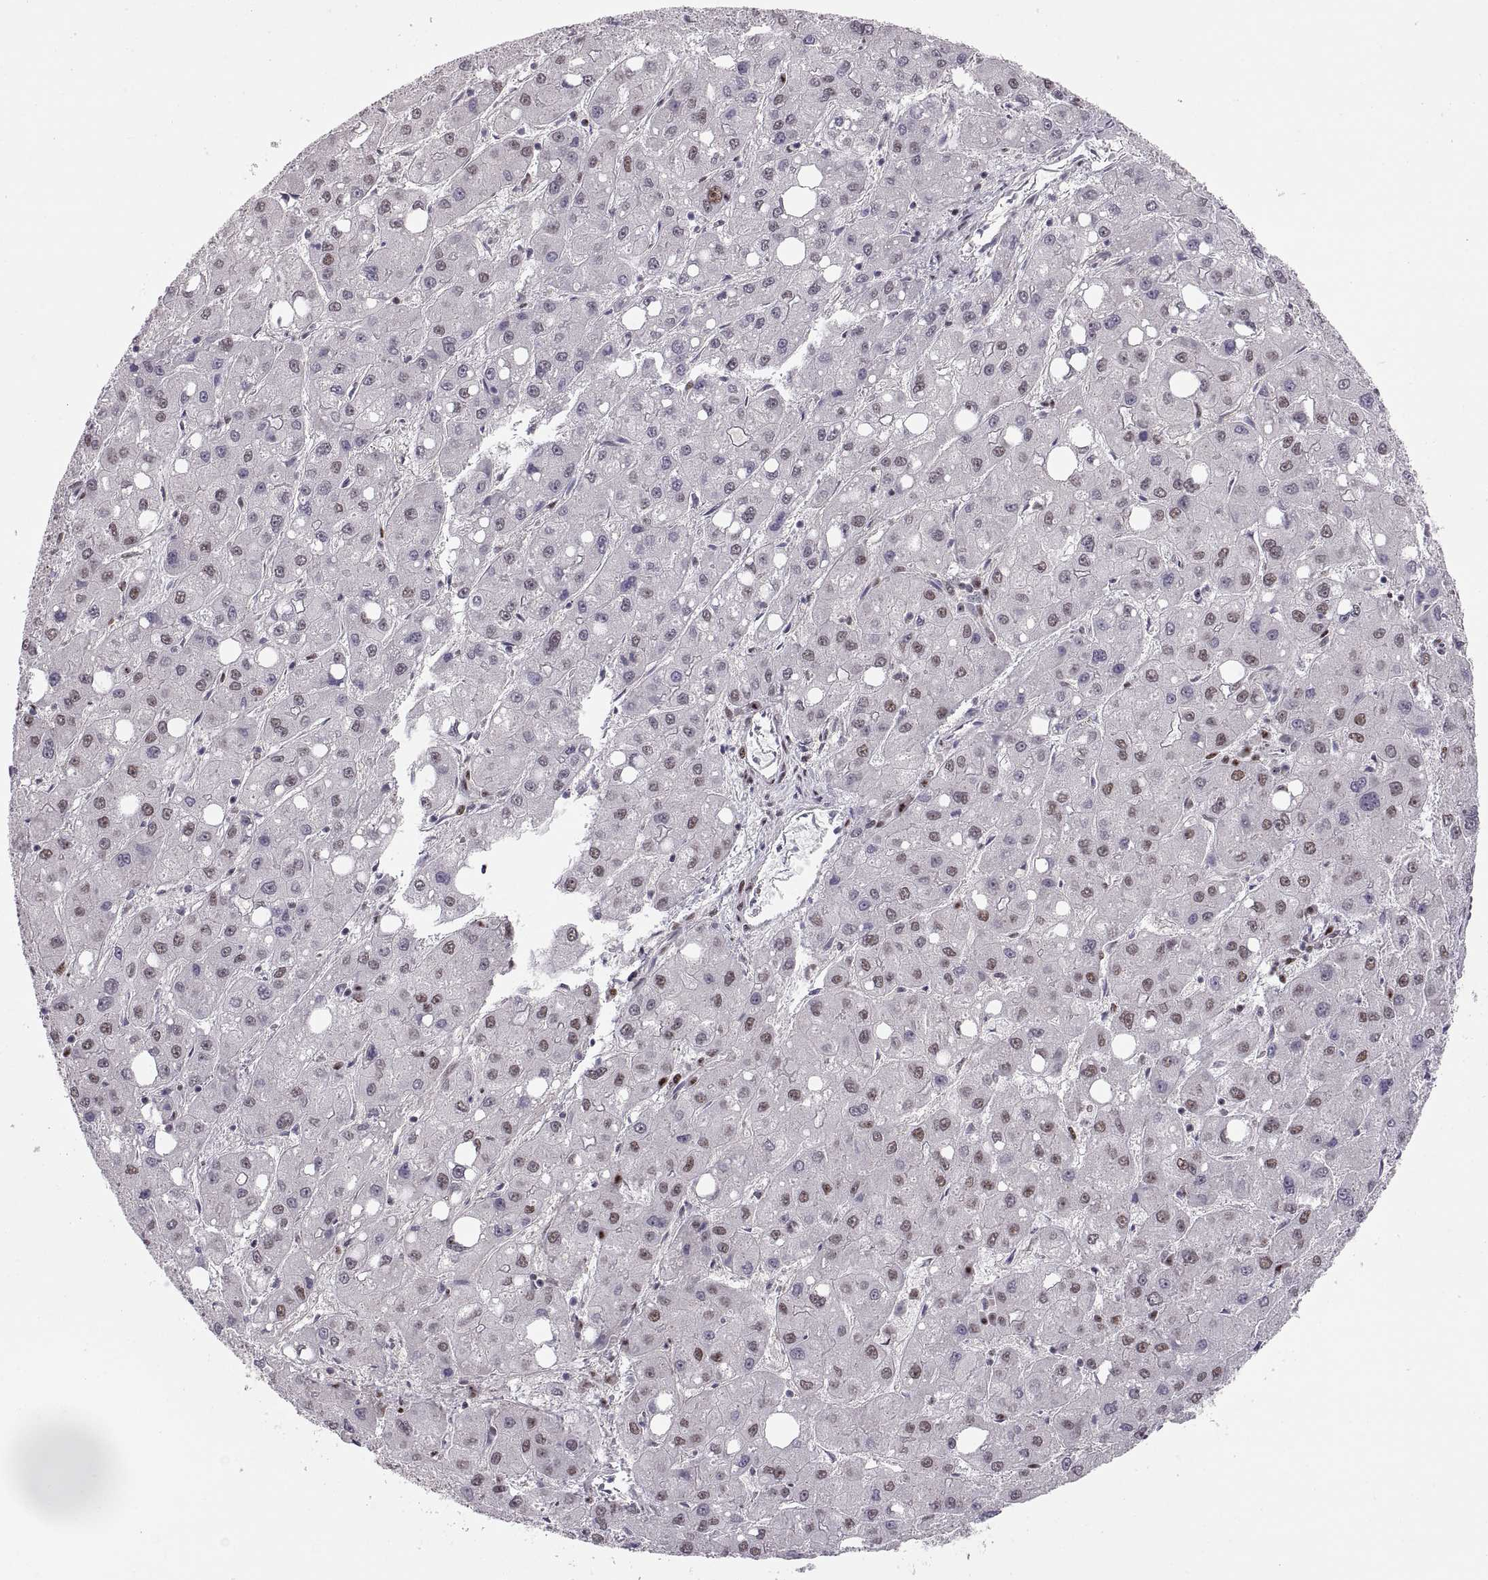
{"staining": {"intensity": "moderate", "quantity": "25%-75%", "location": "nuclear"}, "tissue": "liver cancer", "cell_type": "Tumor cells", "image_type": "cancer", "snomed": [{"axis": "morphology", "description": "Carcinoma, Hepatocellular, NOS"}, {"axis": "topography", "description": "Liver"}], "caption": "Protein analysis of hepatocellular carcinoma (liver) tissue displays moderate nuclear positivity in about 25%-75% of tumor cells.", "gene": "SNAI1", "patient": {"sex": "male", "age": 73}}